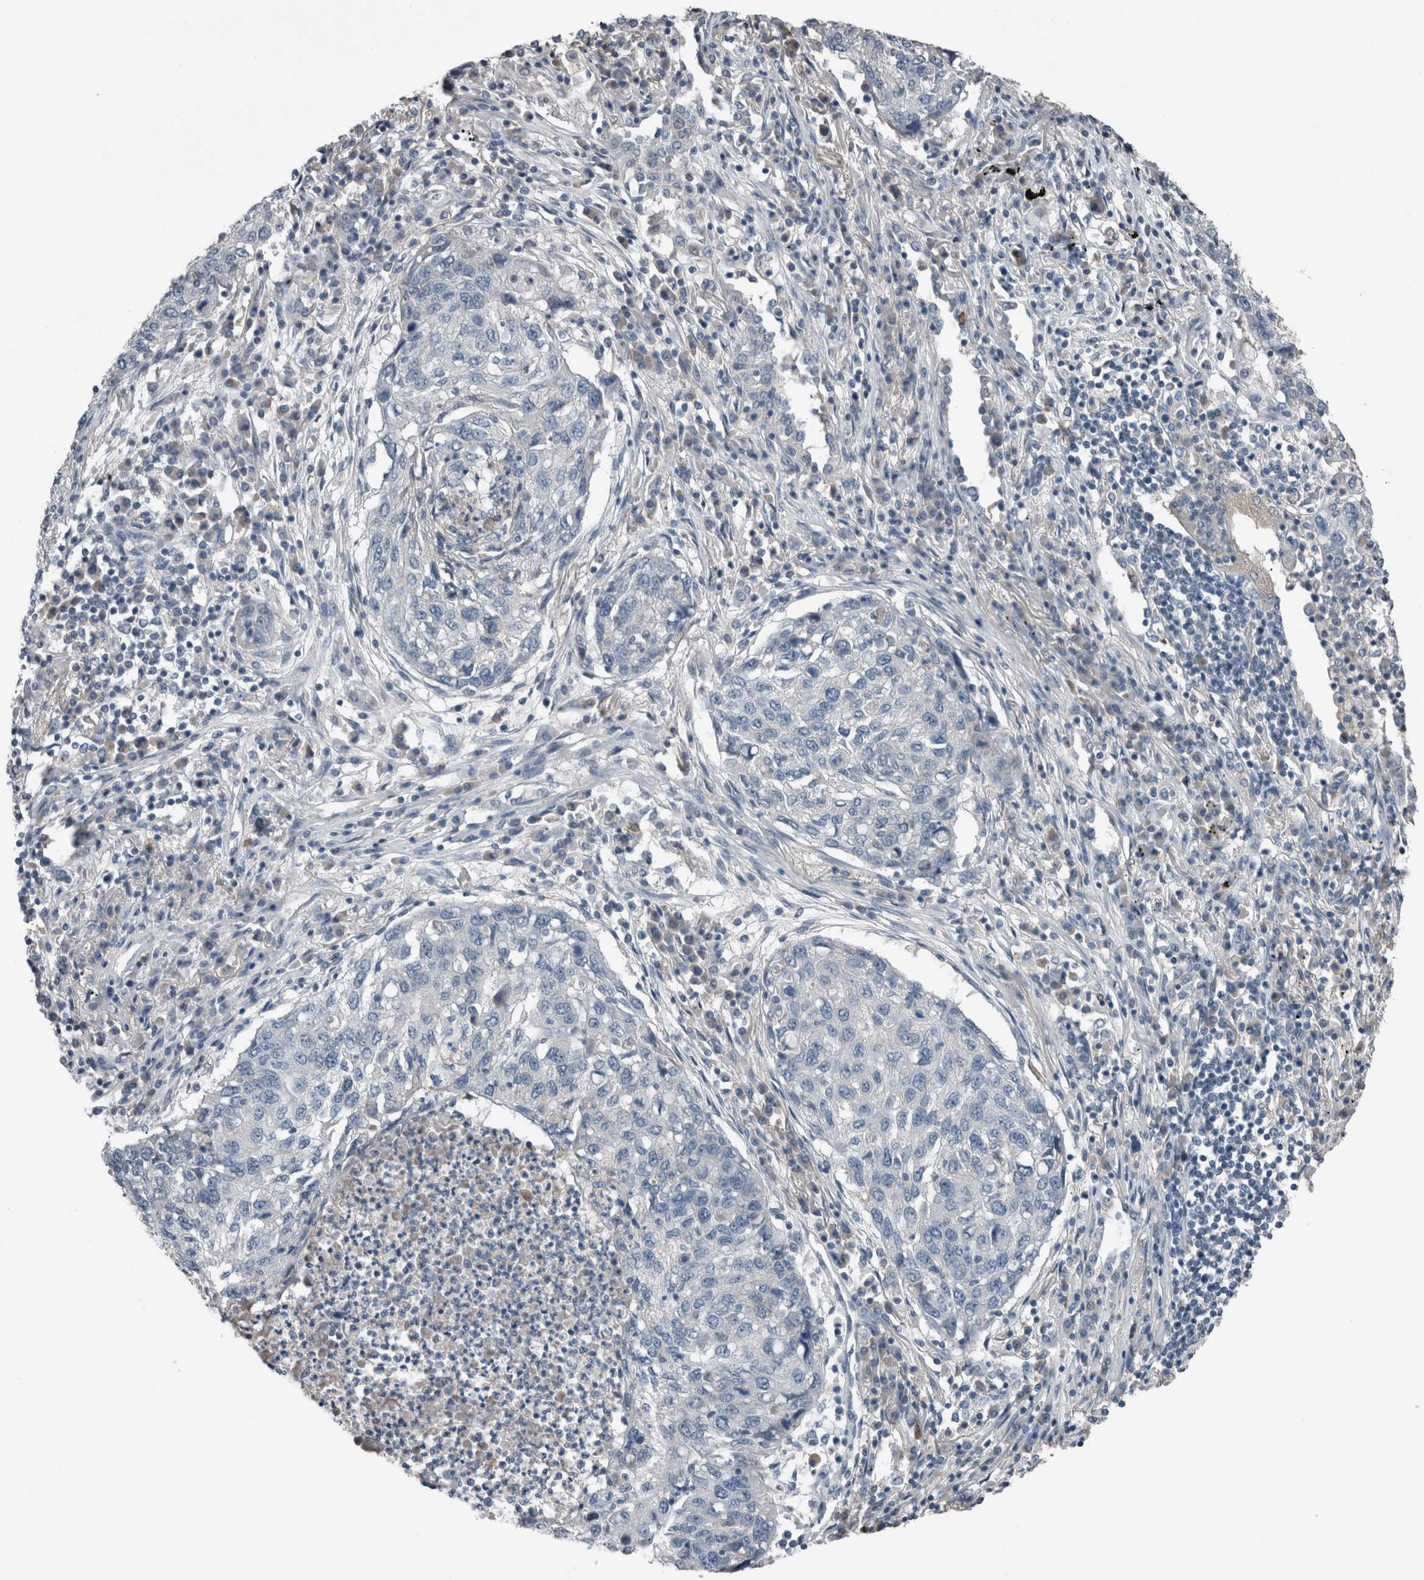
{"staining": {"intensity": "negative", "quantity": "none", "location": "none"}, "tissue": "lung cancer", "cell_type": "Tumor cells", "image_type": "cancer", "snomed": [{"axis": "morphology", "description": "Squamous cell carcinoma, NOS"}, {"axis": "topography", "description": "Lung"}], "caption": "Immunohistochemistry histopathology image of squamous cell carcinoma (lung) stained for a protein (brown), which displays no staining in tumor cells.", "gene": "CRNN", "patient": {"sex": "female", "age": 63}}